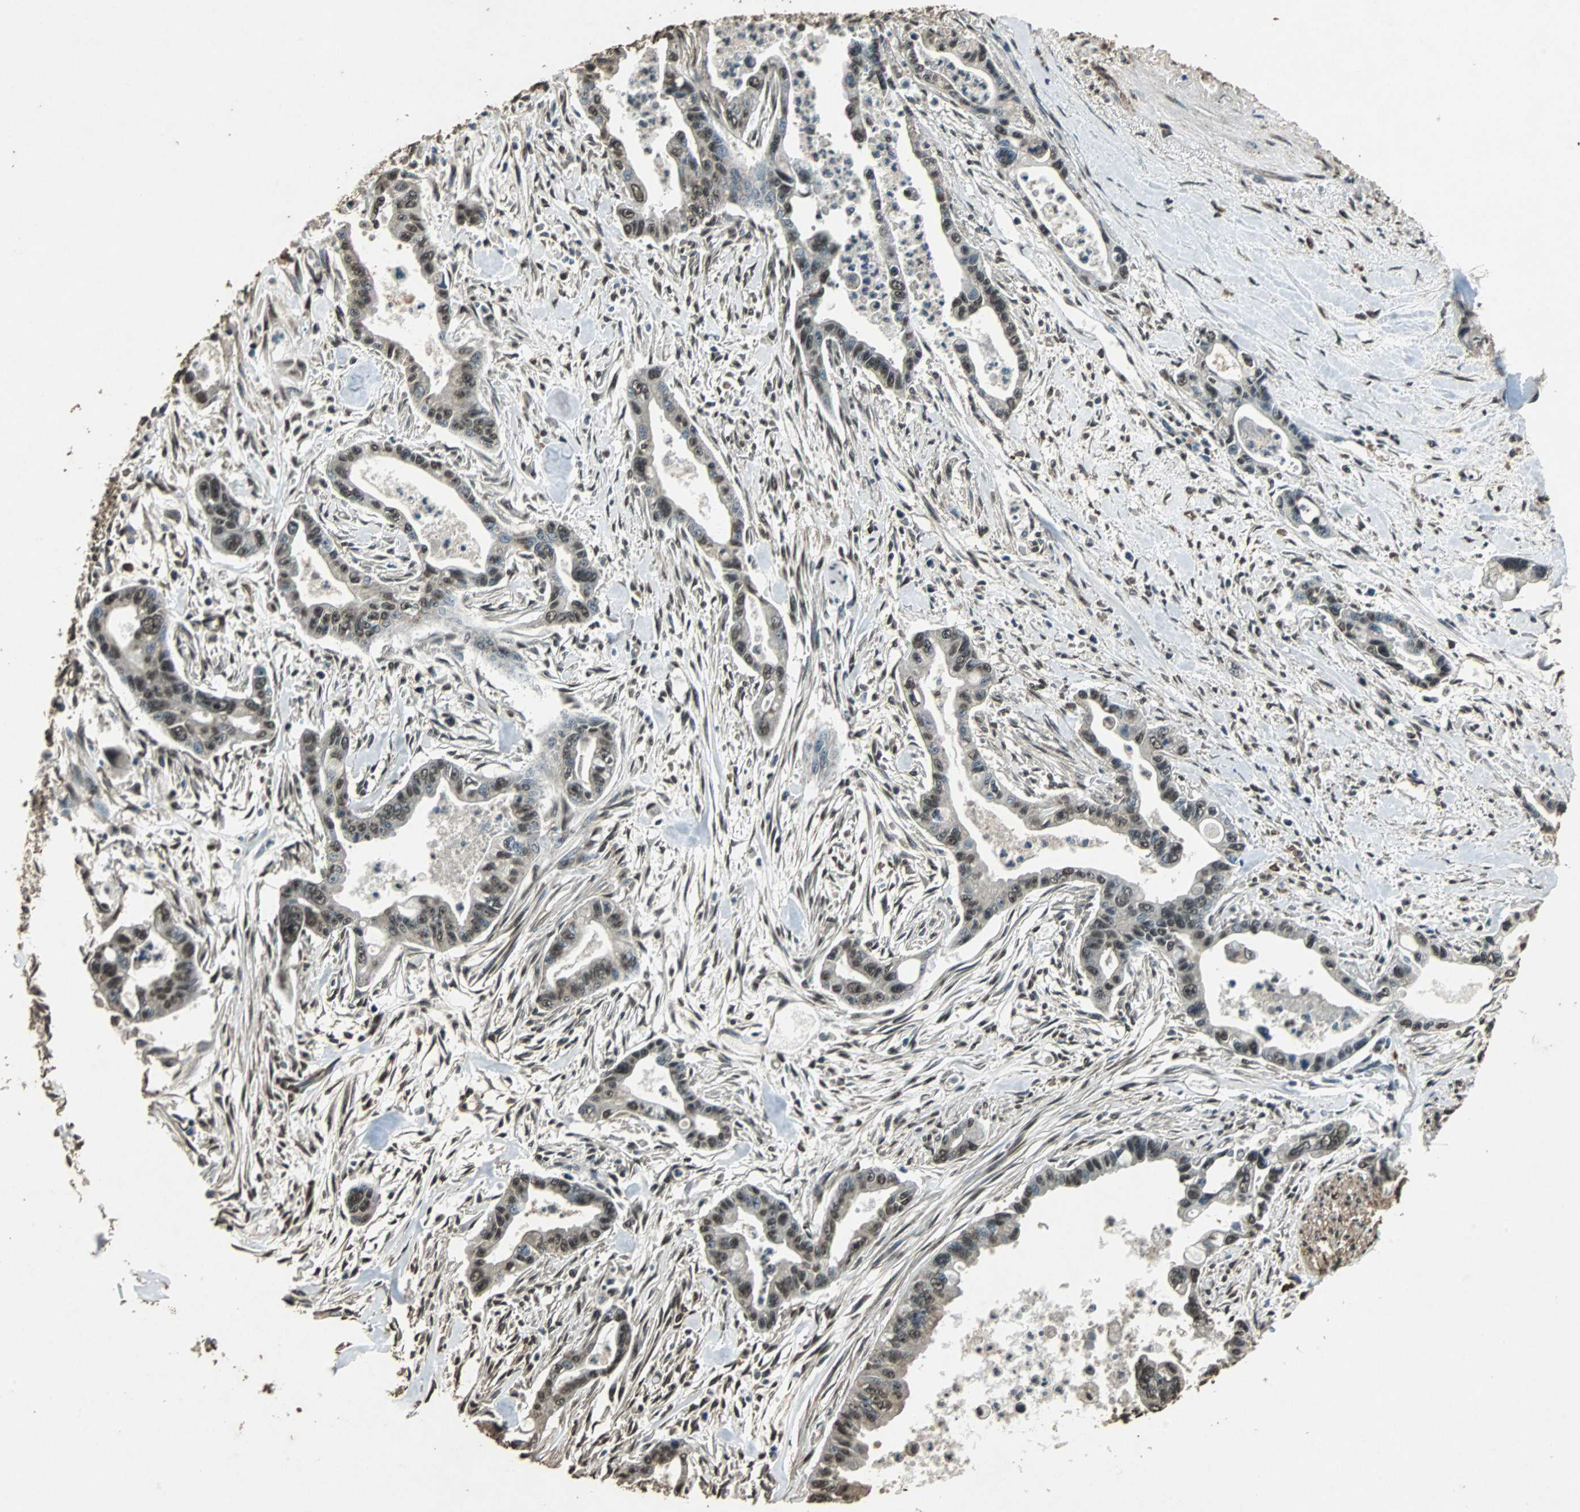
{"staining": {"intensity": "moderate", "quantity": ">75%", "location": "cytoplasmic/membranous,nuclear"}, "tissue": "pancreatic cancer", "cell_type": "Tumor cells", "image_type": "cancer", "snomed": [{"axis": "morphology", "description": "Adenocarcinoma, NOS"}, {"axis": "topography", "description": "Pancreas"}], "caption": "Immunohistochemical staining of human pancreatic cancer displays medium levels of moderate cytoplasmic/membranous and nuclear protein expression in about >75% of tumor cells.", "gene": "PPP1R13B", "patient": {"sex": "male", "age": 70}}